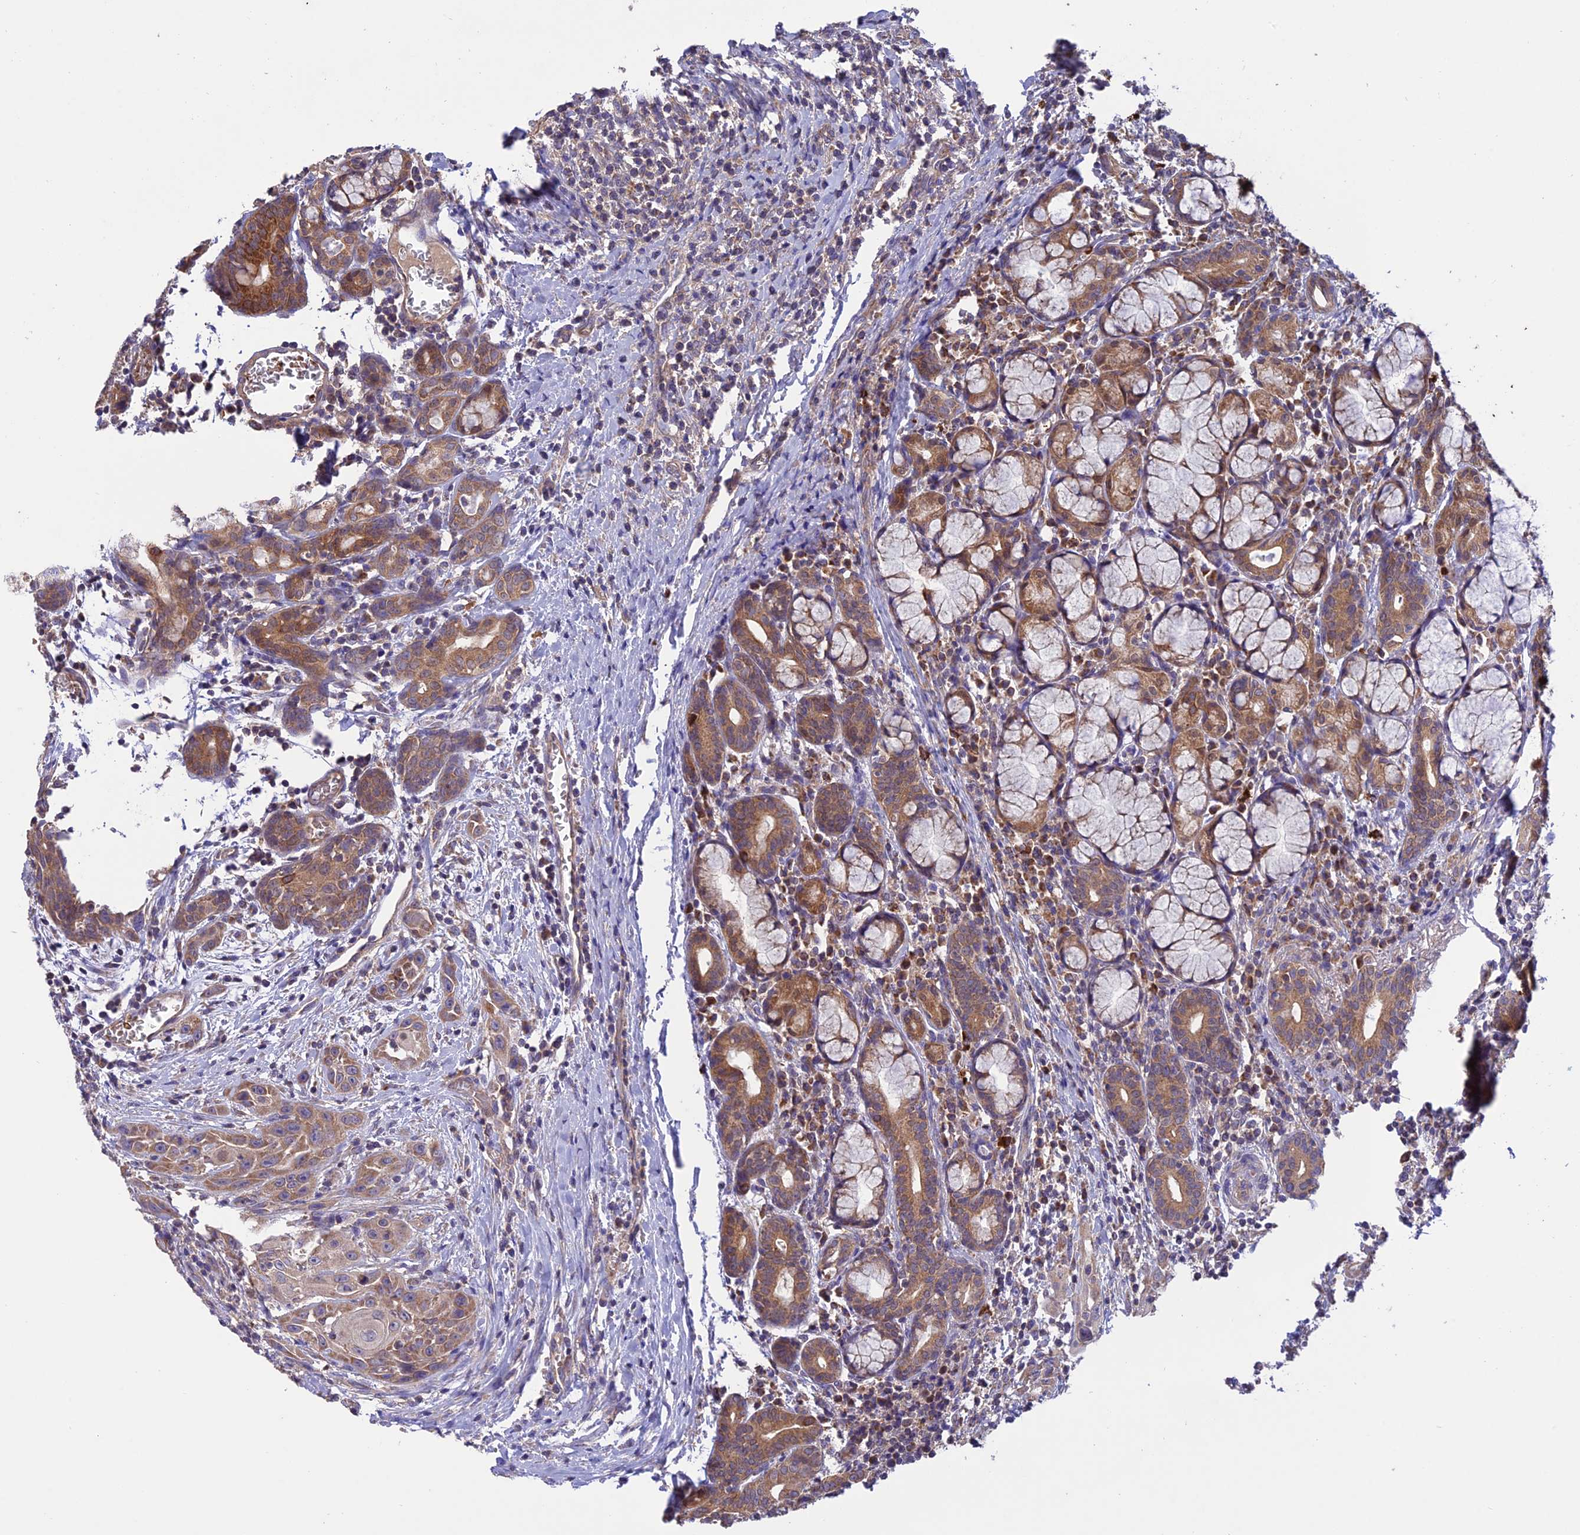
{"staining": {"intensity": "moderate", "quantity": ">75%", "location": "cytoplasmic/membranous"}, "tissue": "head and neck cancer", "cell_type": "Tumor cells", "image_type": "cancer", "snomed": [{"axis": "morphology", "description": "Squamous cell carcinoma, NOS"}, {"axis": "topography", "description": "Oral tissue"}, {"axis": "topography", "description": "Head-Neck"}], "caption": "Brown immunohistochemical staining in human head and neck cancer demonstrates moderate cytoplasmic/membranous staining in approximately >75% of tumor cells.", "gene": "NDUFAF1", "patient": {"sex": "female", "age": 50}}